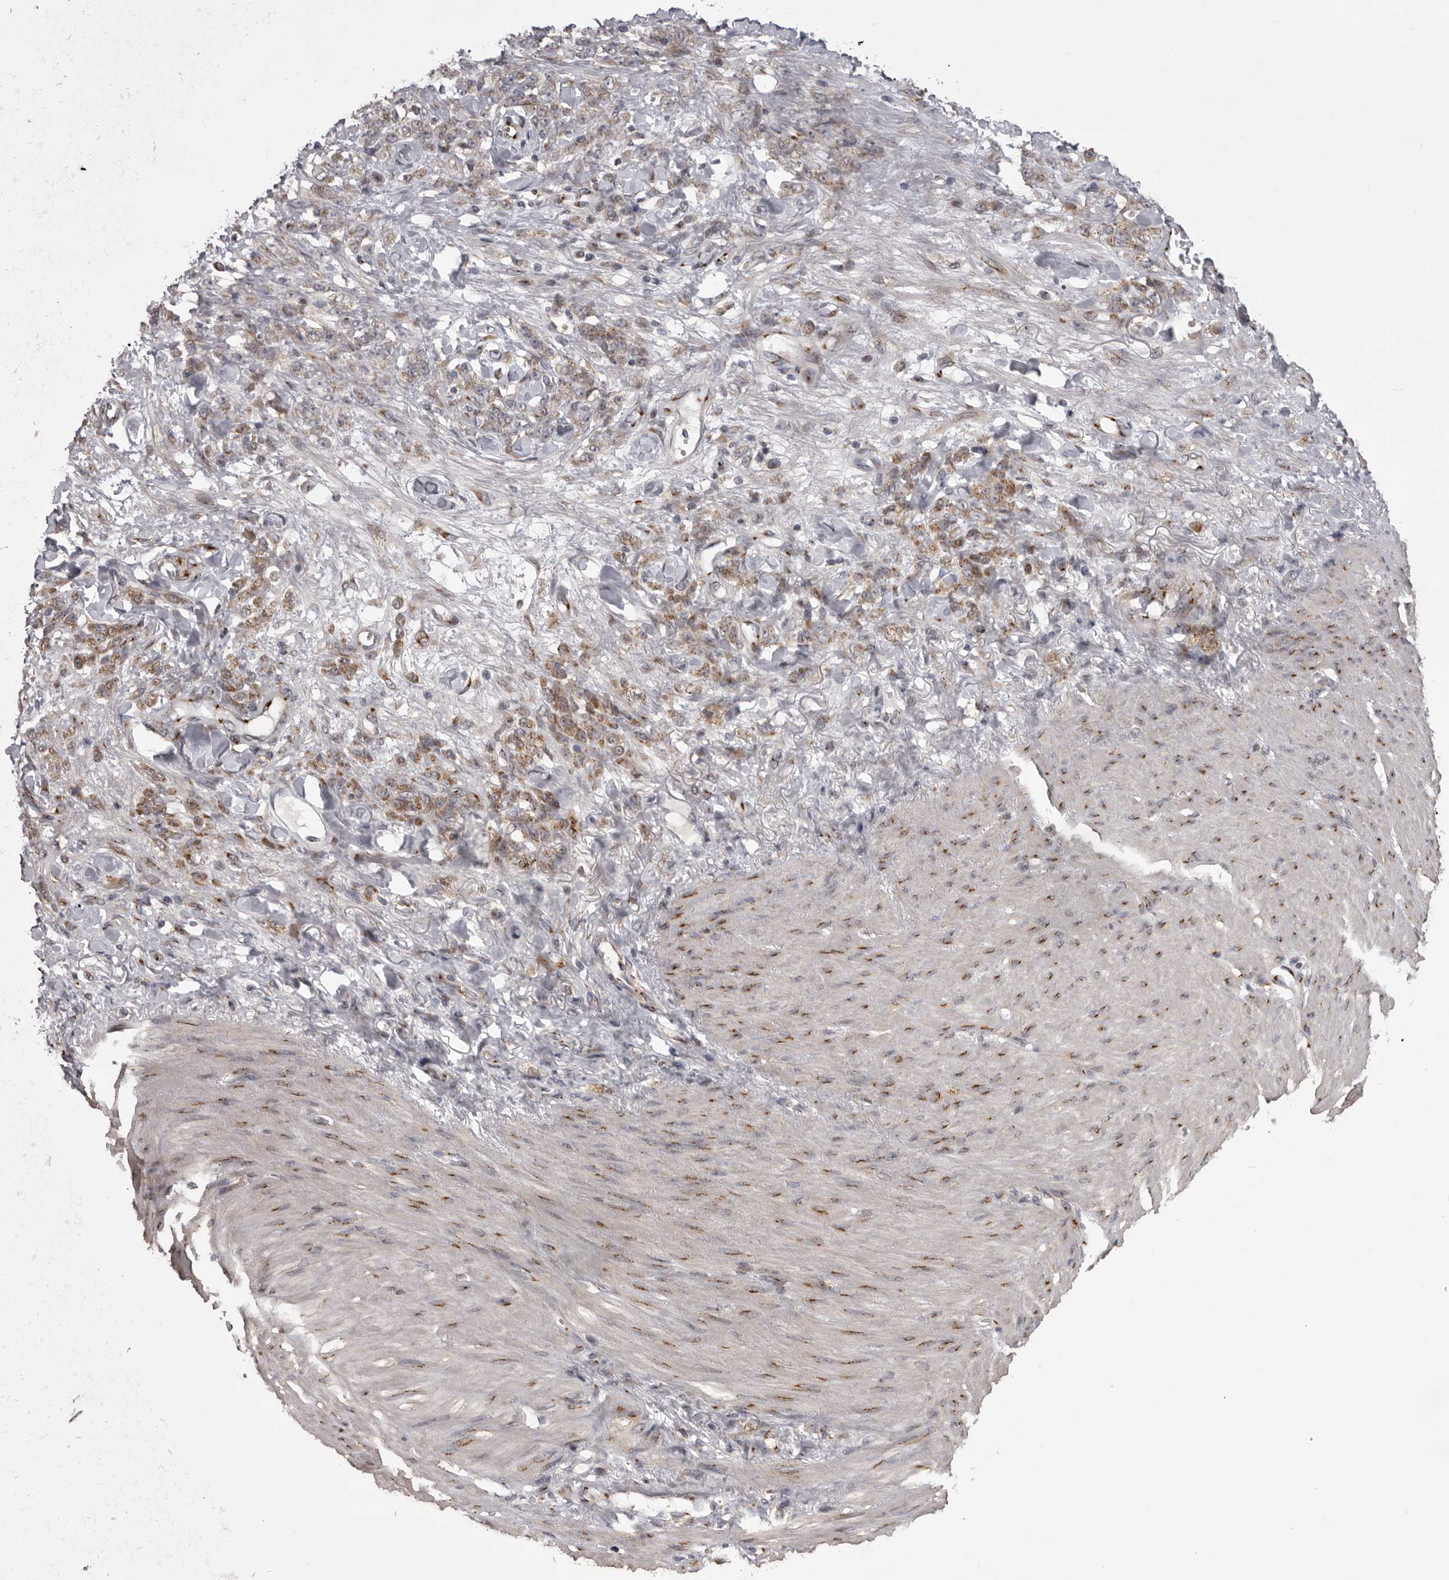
{"staining": {"intensity": "moderate", "quantity": ">75%", "location": "cytoplasmic/membranous"}, "tissue": "stomach cancer", "cell_type": "Tumor cells", "image_type": "cancer", "snomed": [{"axis": "morphology", "description": "Normal tissue, NOS"}, {"axis": "morphology", "description": "Adenocarcinoma, NOS"}, {"axis": "topography", "description": "Stomach"}], "caption": "Adenocarcinoma (stomach) tissue exhibits moderate cytoplasmic/membranous staining in approximately >75% of tumor cells", "gene": "WDR47", "patient": {"sex": "male", "age": 82}}